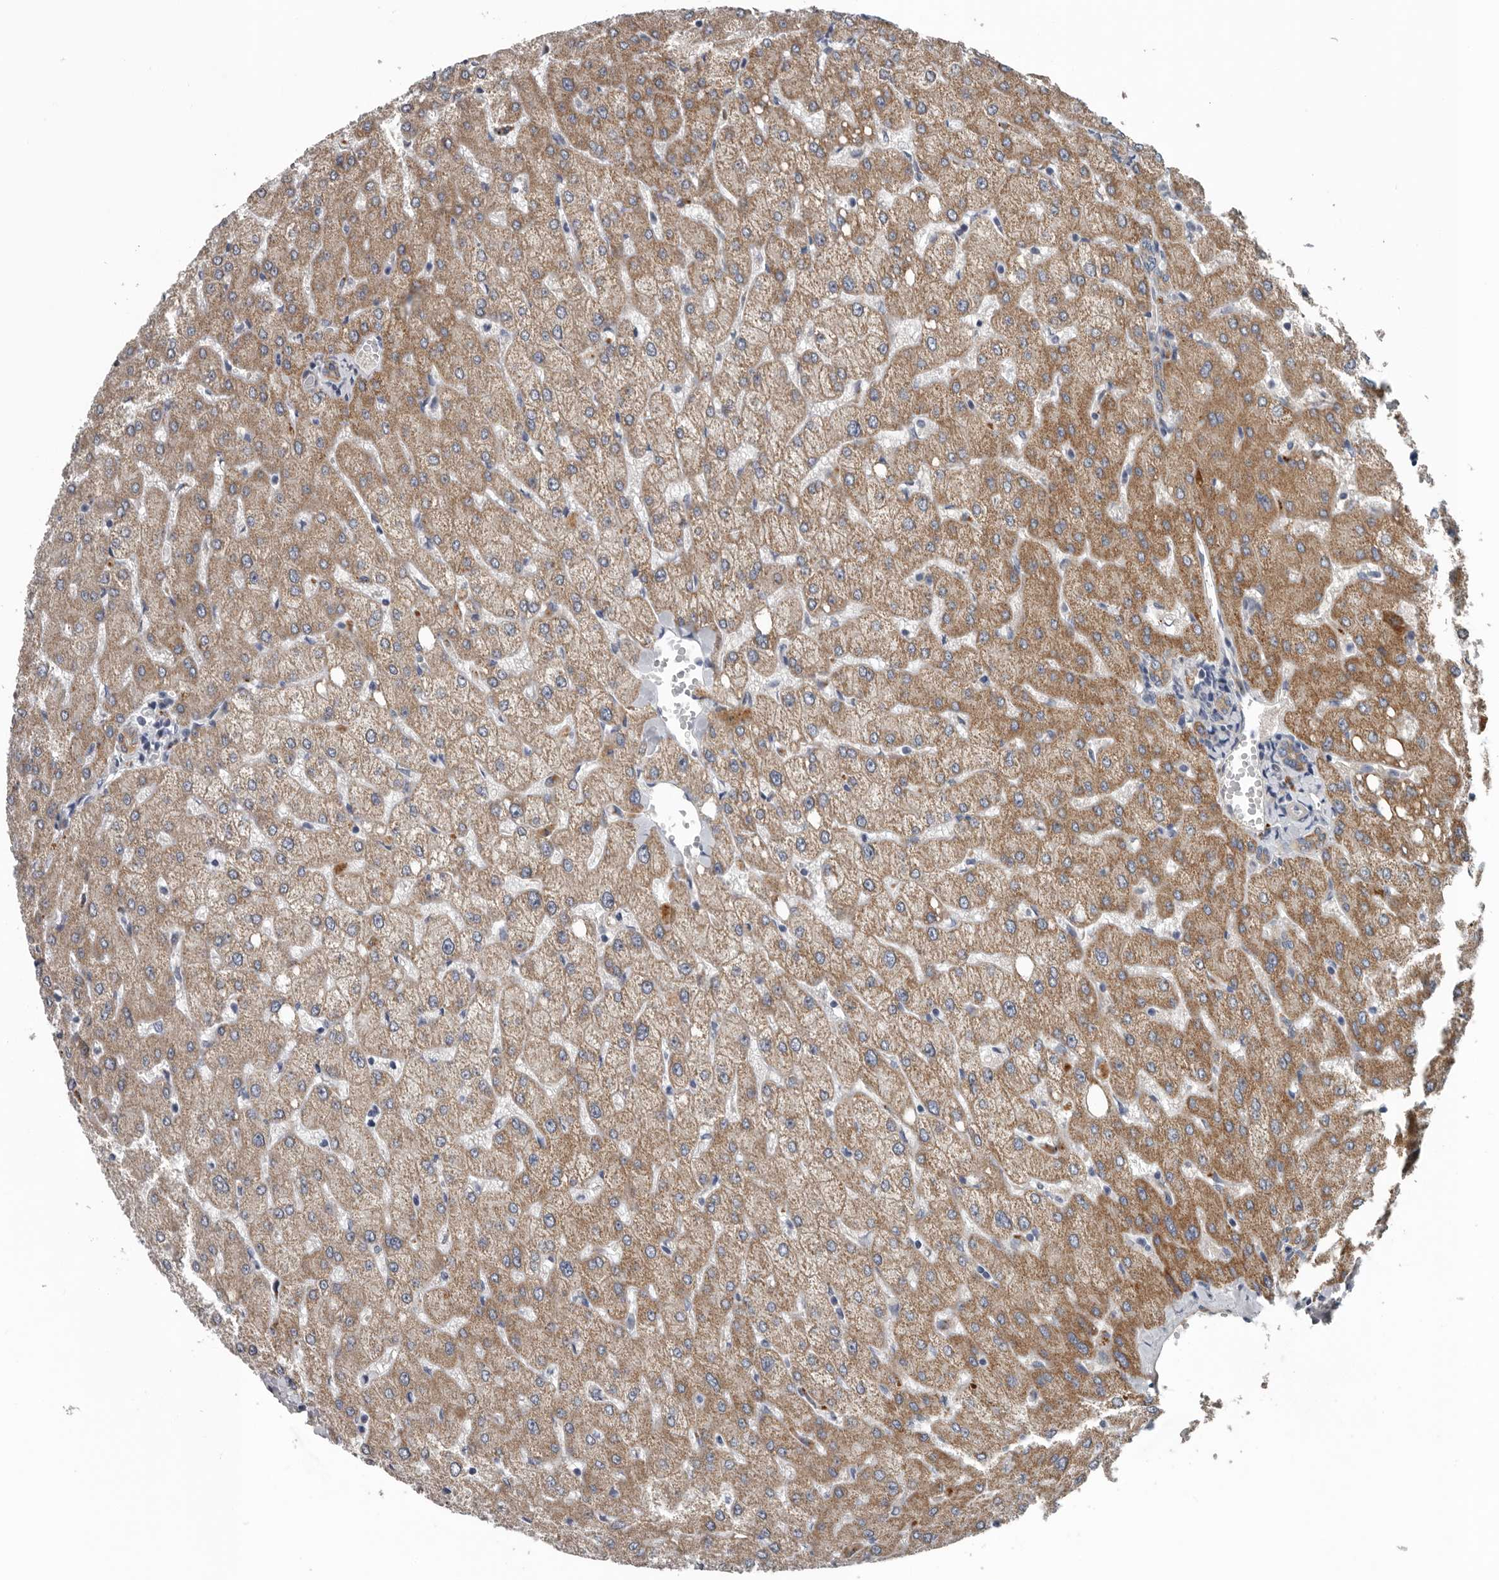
{"staining": {"intensity": "moderate", "quantity": ">75%", "location": "cytoplasmic/membranous"}, "tissue": "liver", "cell_type": "Cholangiocytes", "image_type": "normal", "snomed": [{"axis": "morphology", "description": "Normal tissue, NOS"}, {"axis": "topography", "description": "Liver"}], "caption": "Immunohistochemistry (IHC) of unremarkable human liver demonstrates medium levels of moderate cytoplasmic/membranous positivity in about >75% of cholangiocytes.", "gene": "DPY19L4", "patient": {"sex": "female", "age": 54}}